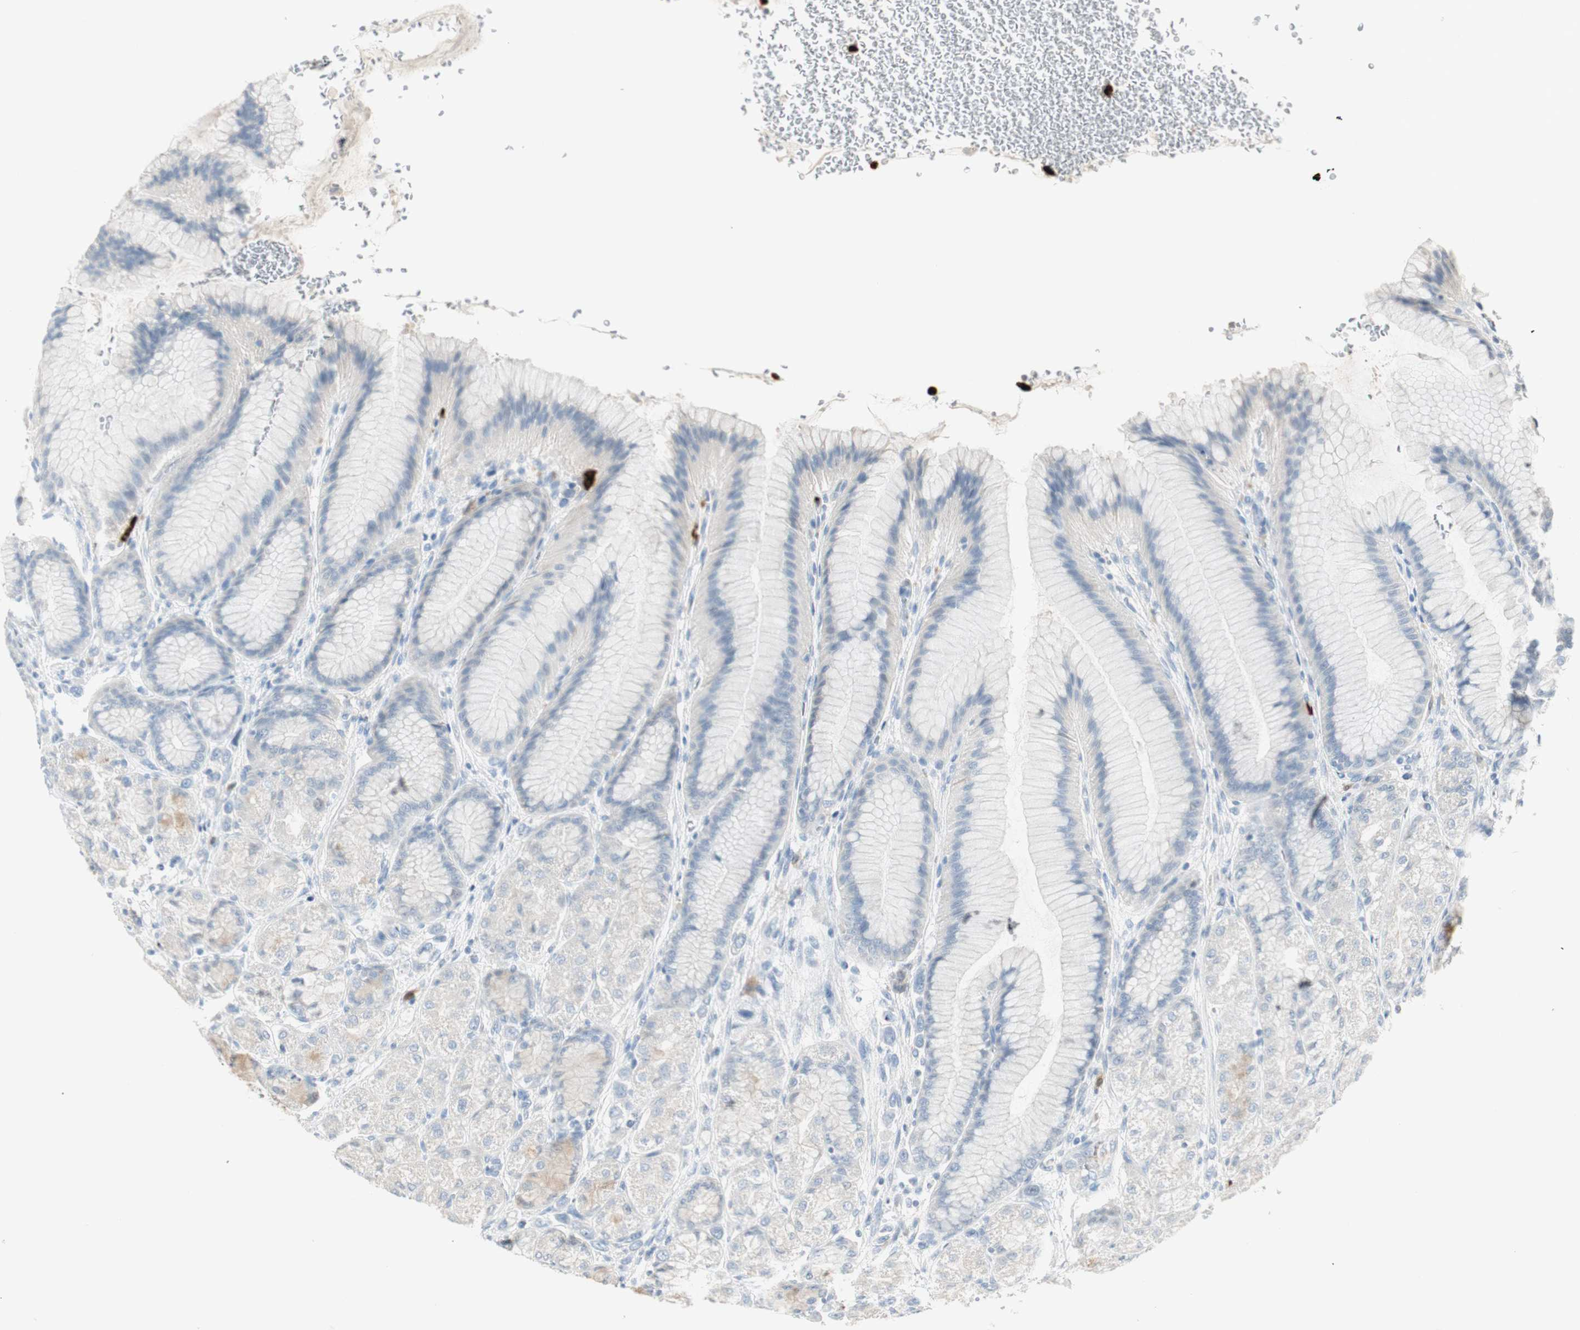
{"staining": {"intensity": "moderate", "quantity": "<25%", "location": "cytoplasmic/membranous"}, "tissue": "stomach", "cell_type": "Glandular cells", "image_type": "normal", "snomed": [{"axis": "morphology", "description": "Normal tissue, NOS"}, {"axis": "morphology", "description": "Adenocarcinoma, NOS"}, {"axis": "topography", "description": "Stomach"}, {"axis": "topography", "description": "Stomach, lower"}], "caption": "This image displays immunohistochemistry staining of unremarkable human stomach, with low moderate cytoplasmic/membranous expression in about <25% of glandular cells.", "gene": "PRTN3", "patient": {"sex": "female", "age": 65}}